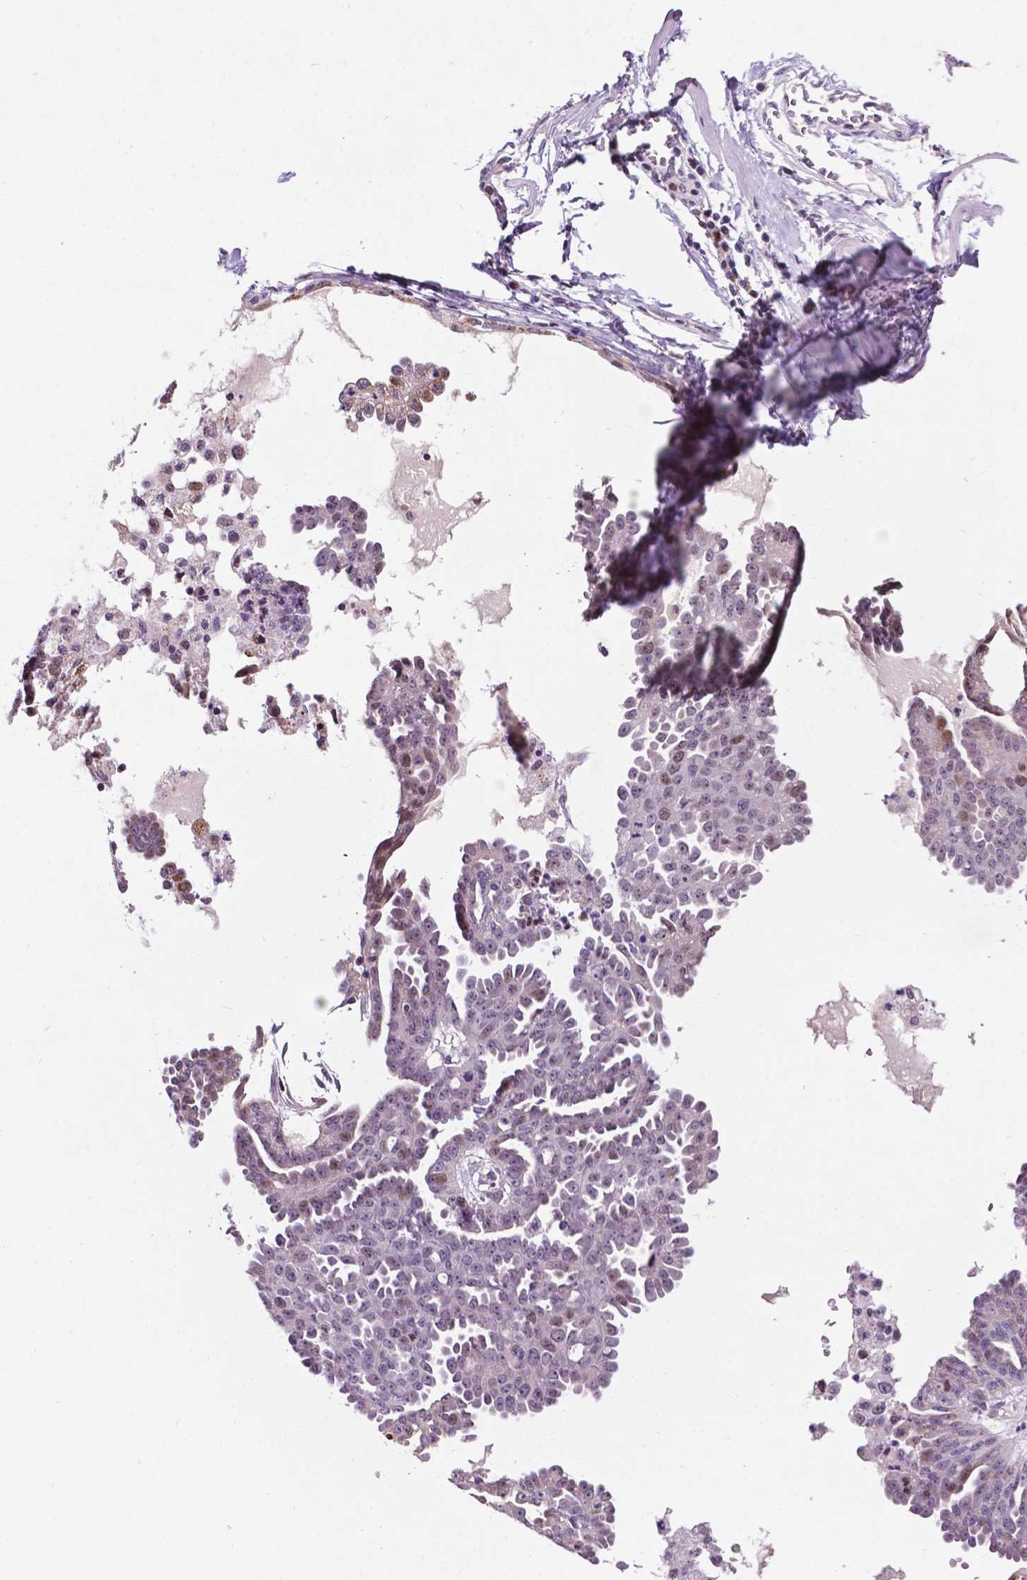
{"staining": {"intensity": "weak", "quantity": "<25%", "location": "nuclear"}, "tissue": "ovarian cancer", "cell_type": "Tumor cells", "image_type": "cancer", "snomed": [{"axis": "morphology", "description": "Cystadenocarcinoma, serous, NOS"}, {"axis": "topography", "description": "Ovary"}], "caption": "The immunohistochemistry (IHC) micrograph has no significant expression in tumor cells of ovarian cancer tissue.", "gene": "SMAD3", "patient": {"sex": "female", "age": 71}}